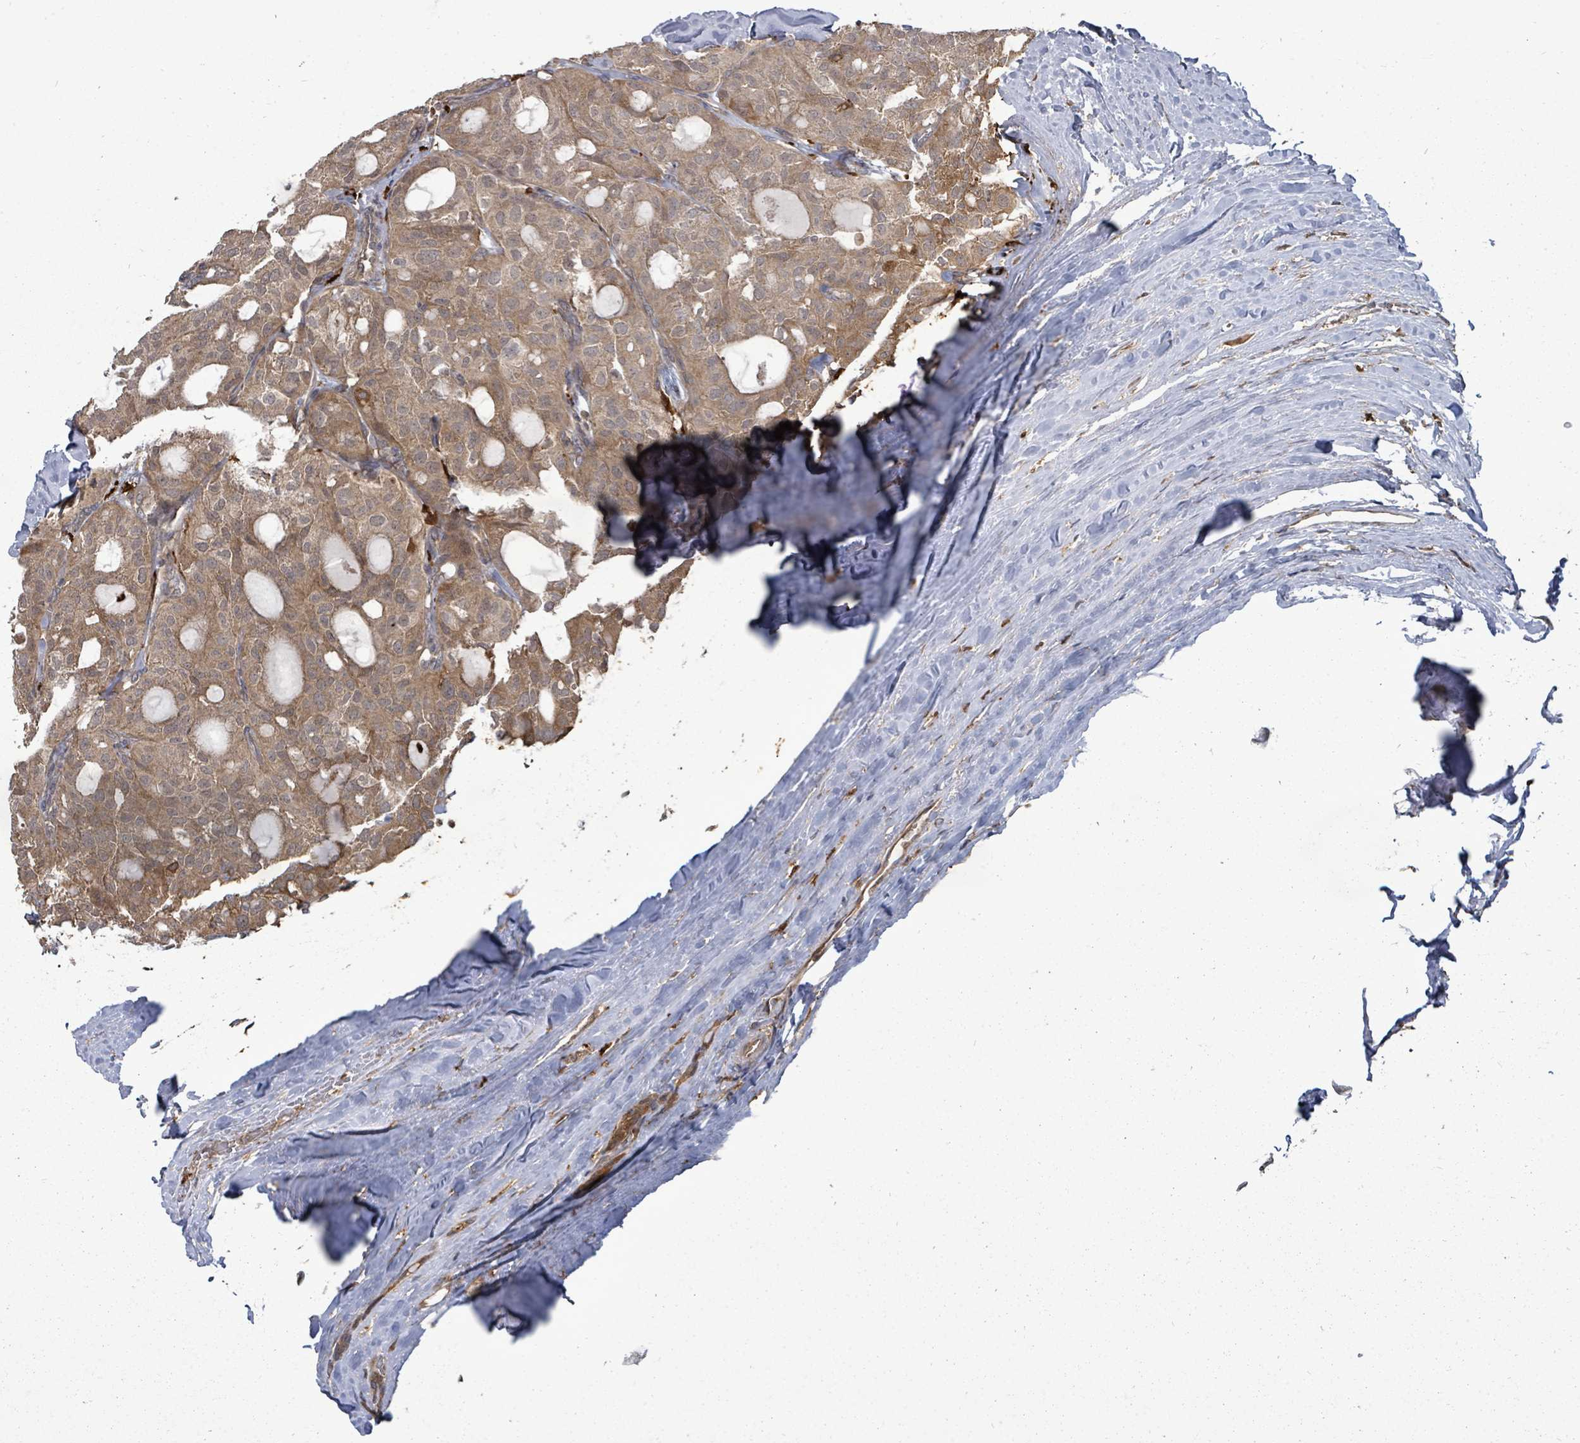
{"staining": {"intensity": "moderate", "quantity": ">75%", "location": "cytoplasmic/membranous"}, "tissue": "thyroid cancer", "cell_type": "Tumor cells", "image_type": "cancer", "snomed": [{"axis": "morphology", "description": "Follicular adenoma carcinoma, NOS"}, {"axis": "topography", "description": "Thyroid gland"}], "caption": "IHC (DAB) staining of thyroid cancer shows moderate cytoplasmic/membranous protein staining in approximately >75% of tumor cells.", "gene": "EIF3C", "patient": {"sex": "male", "age": 75}}